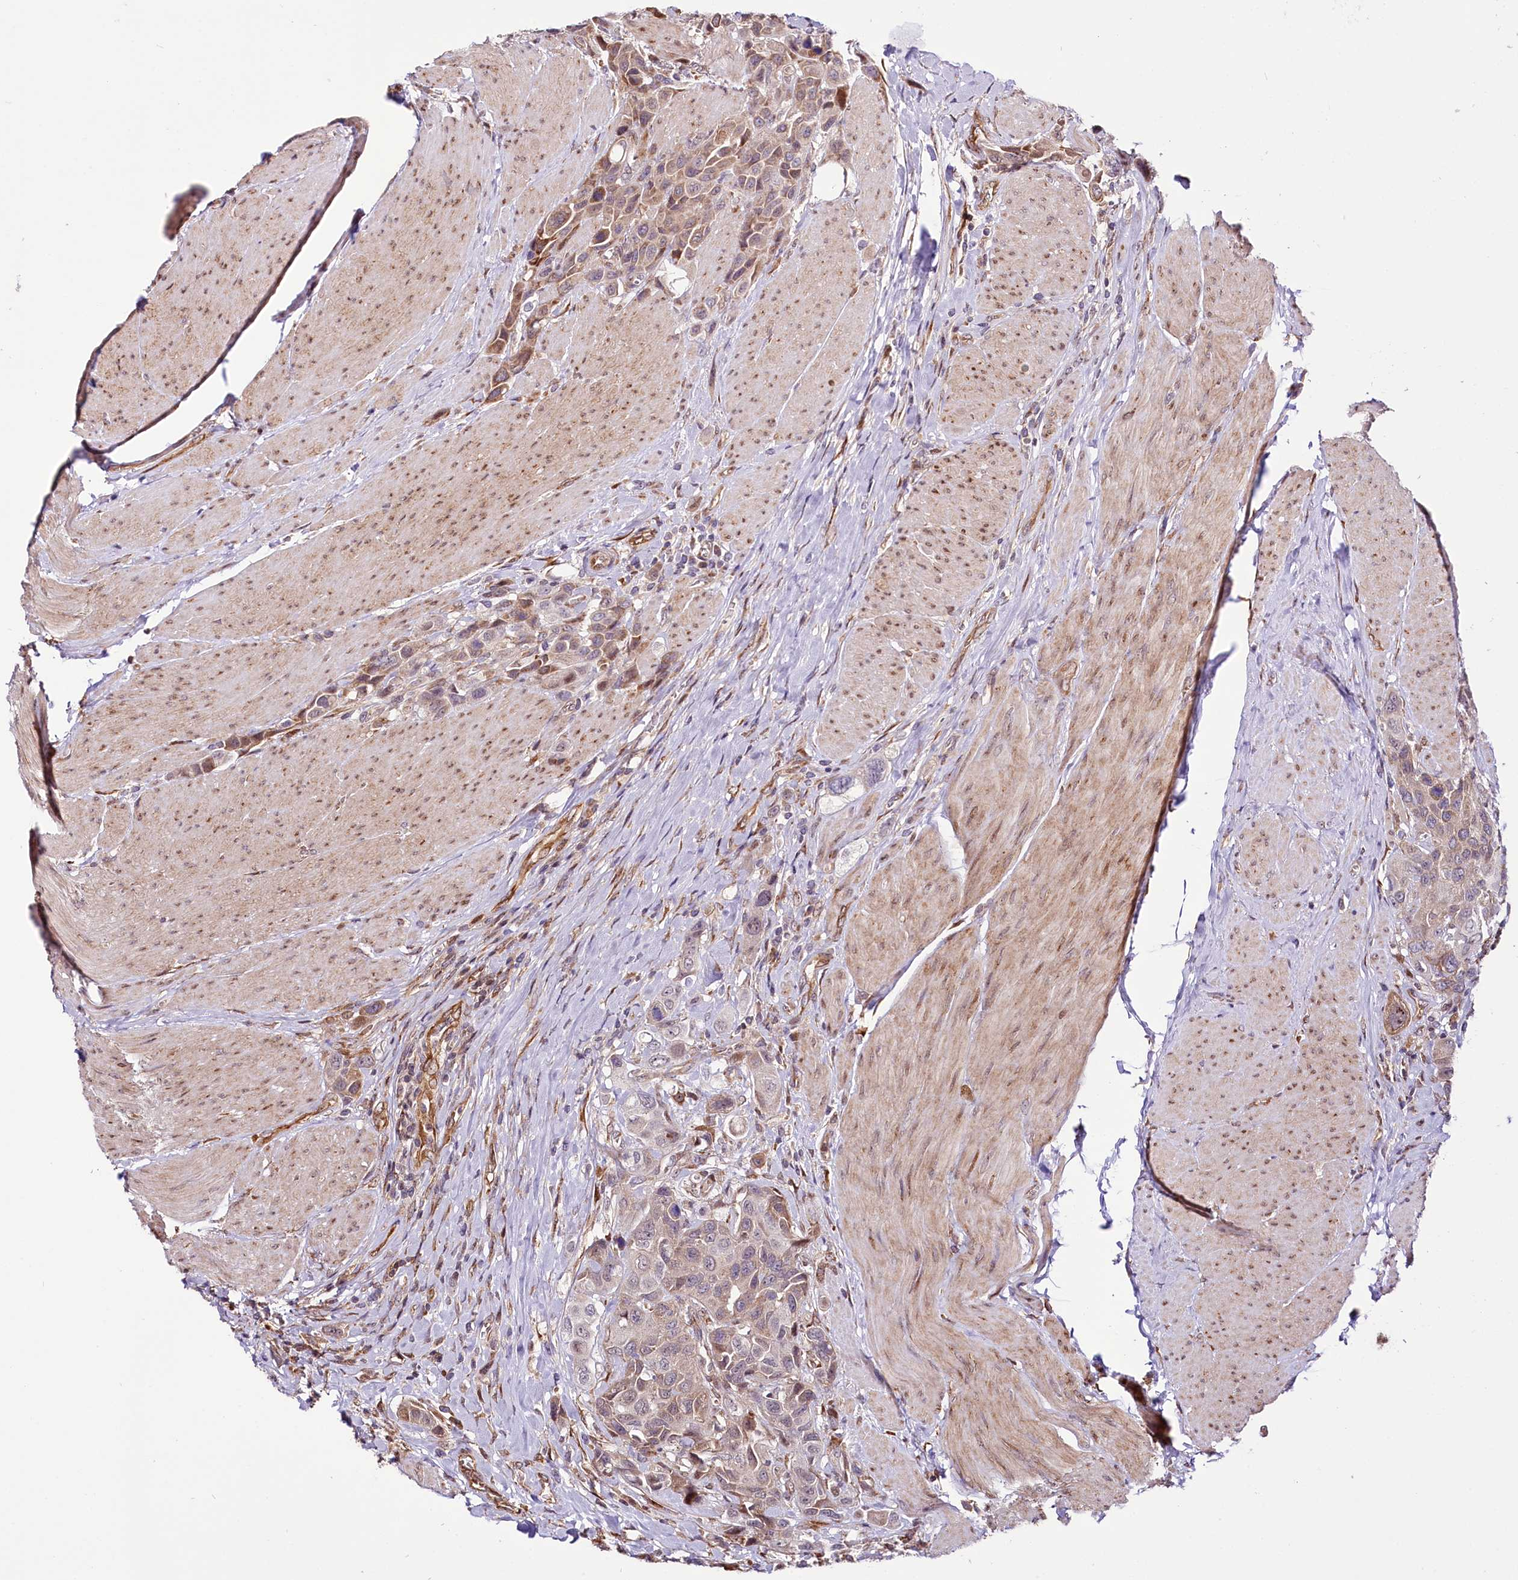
{"staining": {"intensity": "moderate", "quantity": "<25%", "location": "cytoplasmic/membranous"}, "tissue": "urothelial cancer", "cell_type": "Tumor cells", "image_type": "cancer", "snomed": [{"axis": "morphology", "description": "Urothelial carcinoma, High grade"}, {"axis": "topography", "description": "Urinary bladder"}], "caption": "High-power microscopy captured an immunohistochemistry (IHC) image of high-grade urothelial carcinoma, revealing moderate cytoplasmic/membranous expression in about <25% of tumor cells.", "gene": "CUTC", "patient": {"sex": "male", "age": 50}}